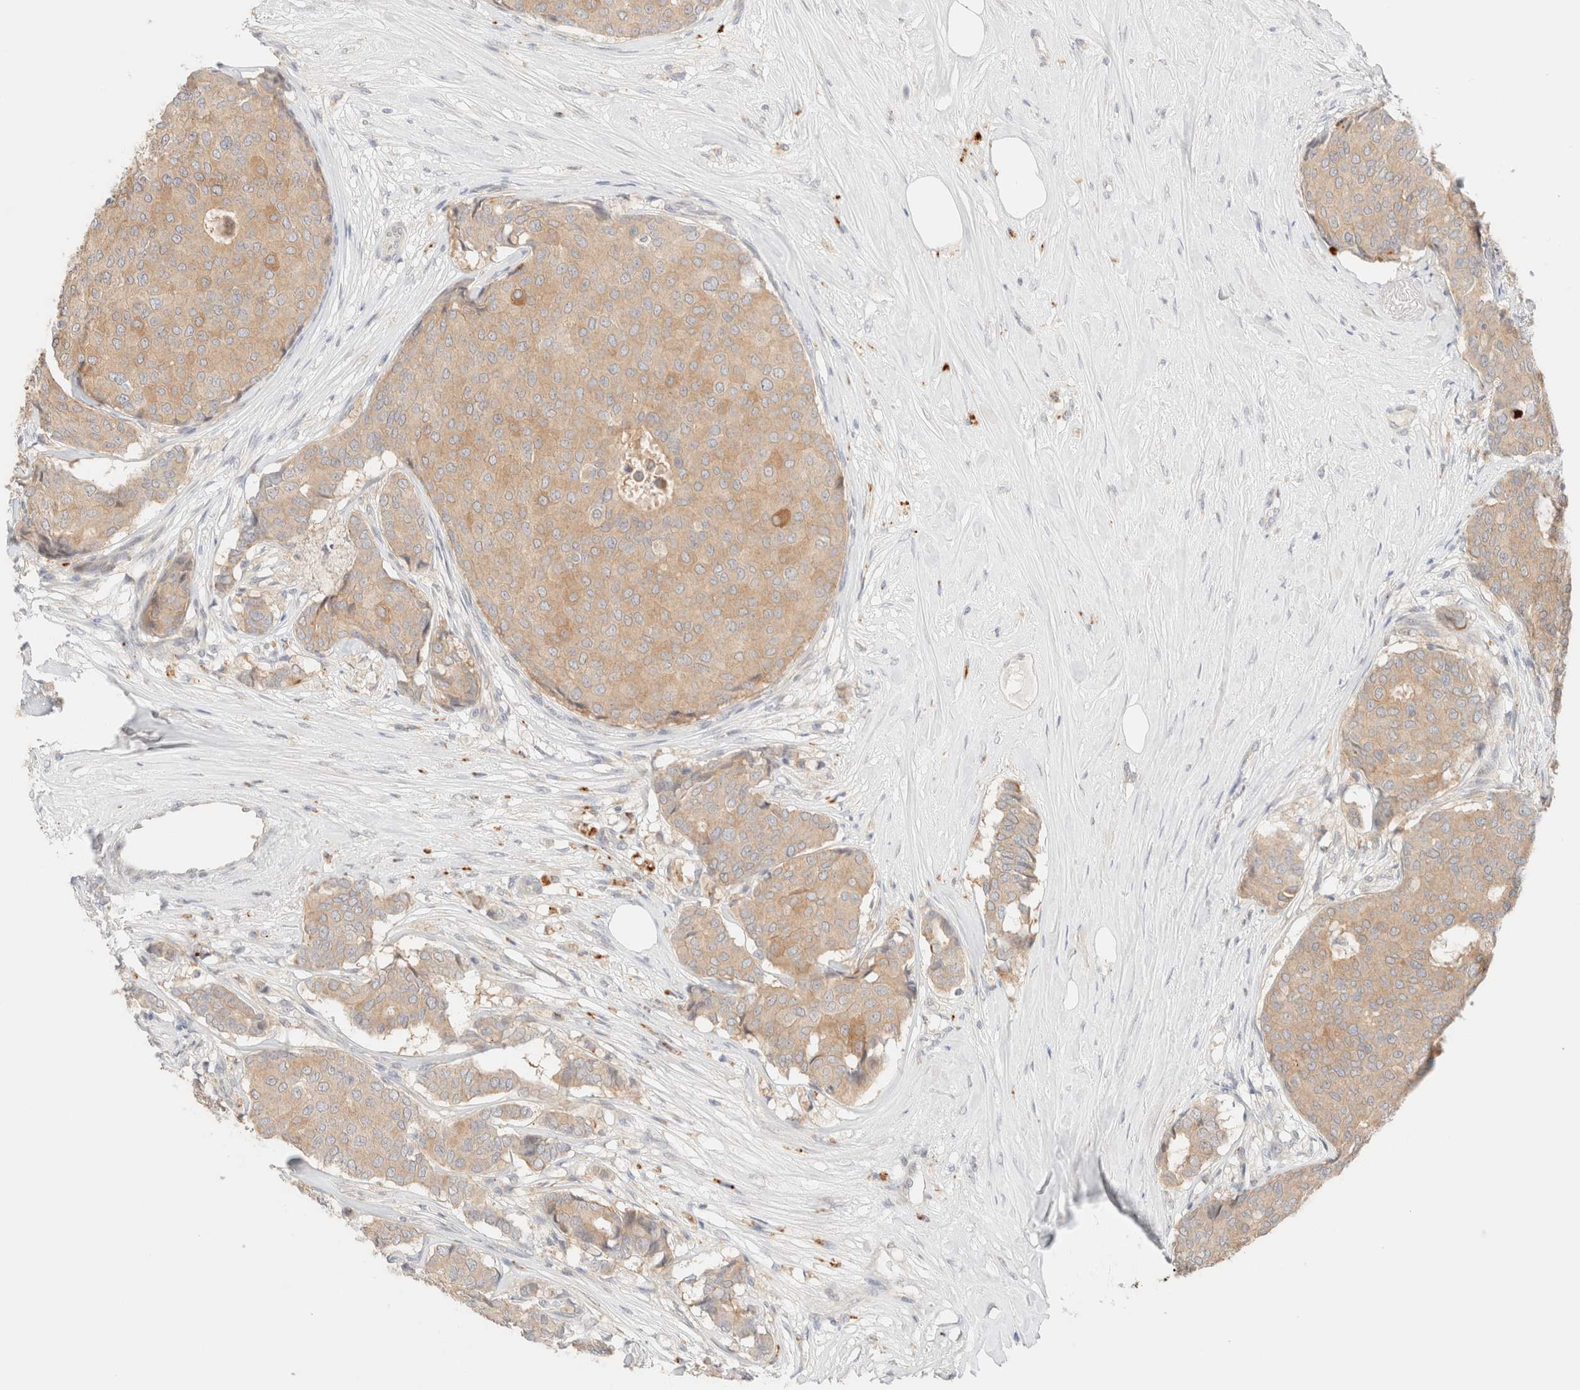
{"staining": {"intensity": "moderate", "quantity": ">75%", "location": "cytoplasmic/membranous"}, "tissue": "breast cancer", "cell_type": "Tumor cells", "image_type": "cancer", "snomed": [{"axis": "morphology", "description": "Duct carcinoma"}, {"axis": "topography", "description": "Breast"}], "caption": "Brown immunohistochemical staining in breast cancer reveals moderate cytoplasmic/membranous positivity in about >75% of tumor cells. The staining was performed using DAB (3,3'-diaminobenzidine) to visualize the protein expression in brown, while the nuclei were stained in blue with hematoxylin (Magnification: 20x).", "gene": "SGSM2", "patient": {"sex": "female", "age": 75}}